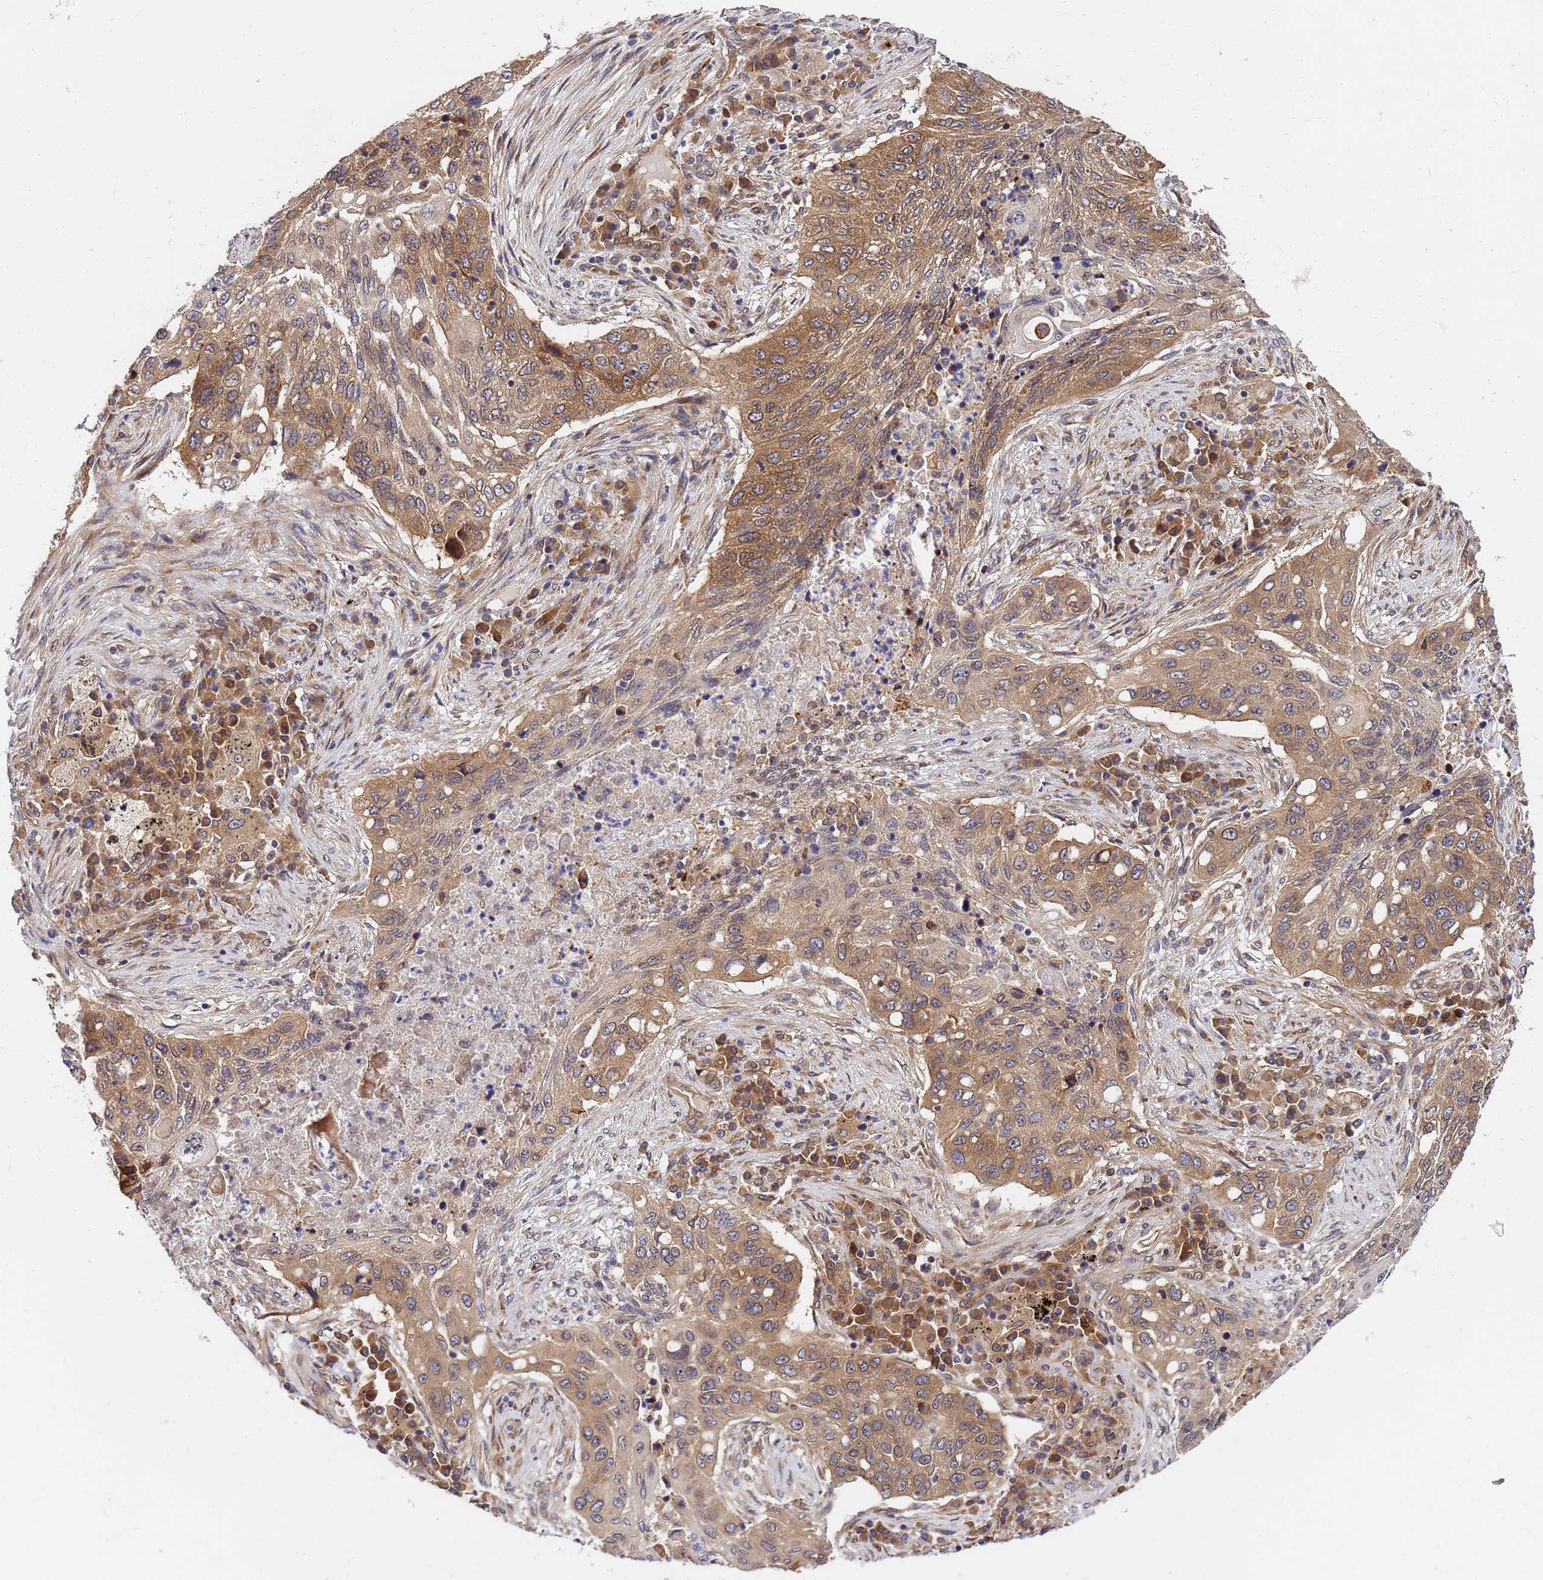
{"staining": {"intensity": "moderate", "quantity": ">75%", "location": "cytoplasmic/membranous"}, "tissue": "lung cancer", "cell_type": "Tumor cells", "image_type": "cancer", "snomed": [{"axis": "morphology", "description": "Squamous cell carcinoma, NOS"}, {"axis": "topography", "description": "Lung"}], "caption": "Human lung cancer stained with a protein marker displays moderate staining in tumor cells.", "gene": "UNC93B1", "patient": {"sex": "female", "age": 63}}